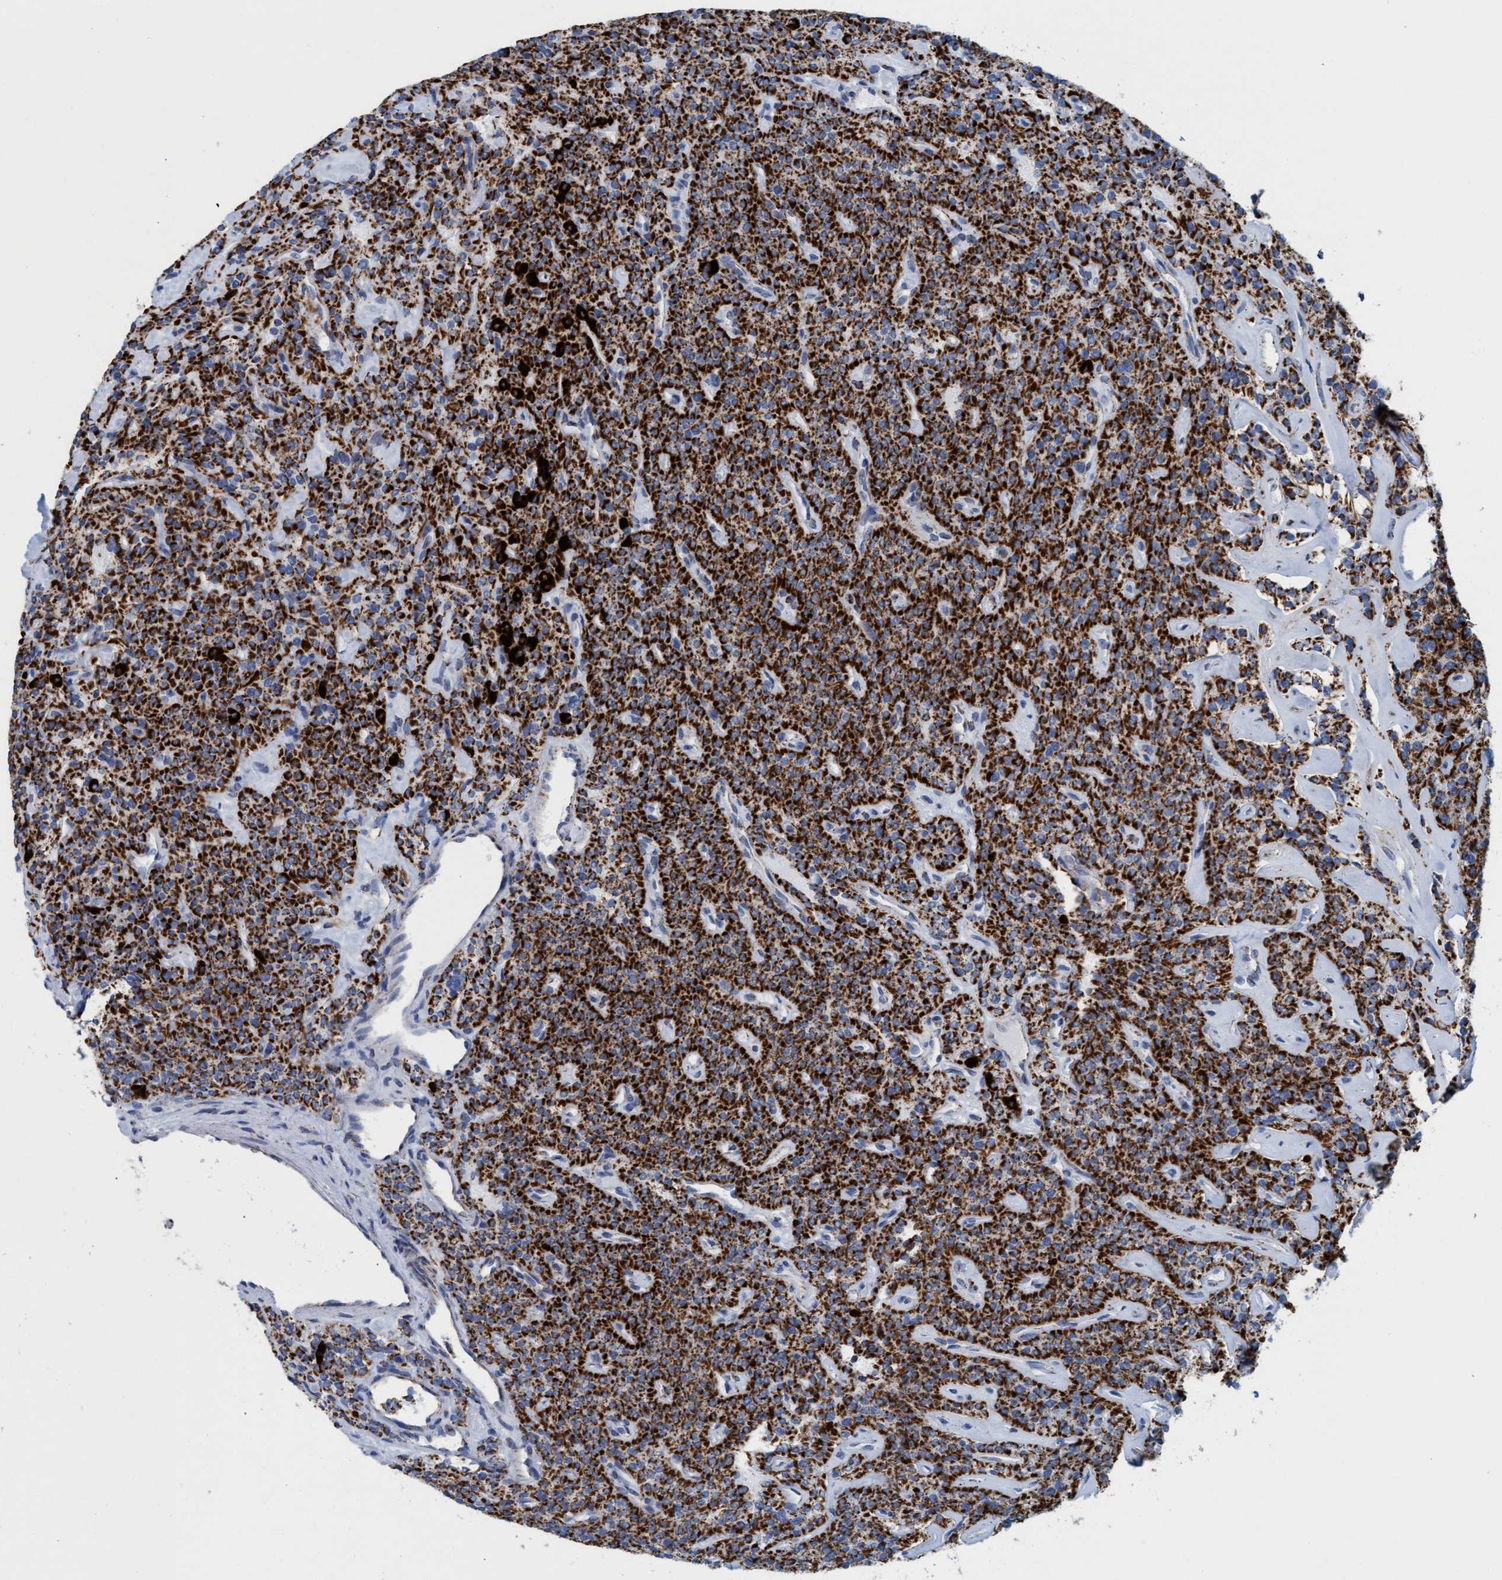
{"staining": {"intensity": "strong", "quantity": "25%-75%", "location": "cytoplasmic/membranous"}, "tissue": "parathyroid gland", "cell_type": "Glandular cells", "image_type": "normal", "snomed": [{"axis": "morphology", "description": "Normal tissue, NOS"}, {"axis": "topography", "description": "Parathyroid gland"}], "caption": "The photomicrograph demonstrates staining of unremarkable parathyroid gland, revealing strong cytoplasmic/membranous protein expression (brown color) within glandular cells.", "gene": "GGA3", "patient": {"sex": "male", "age": 46}}